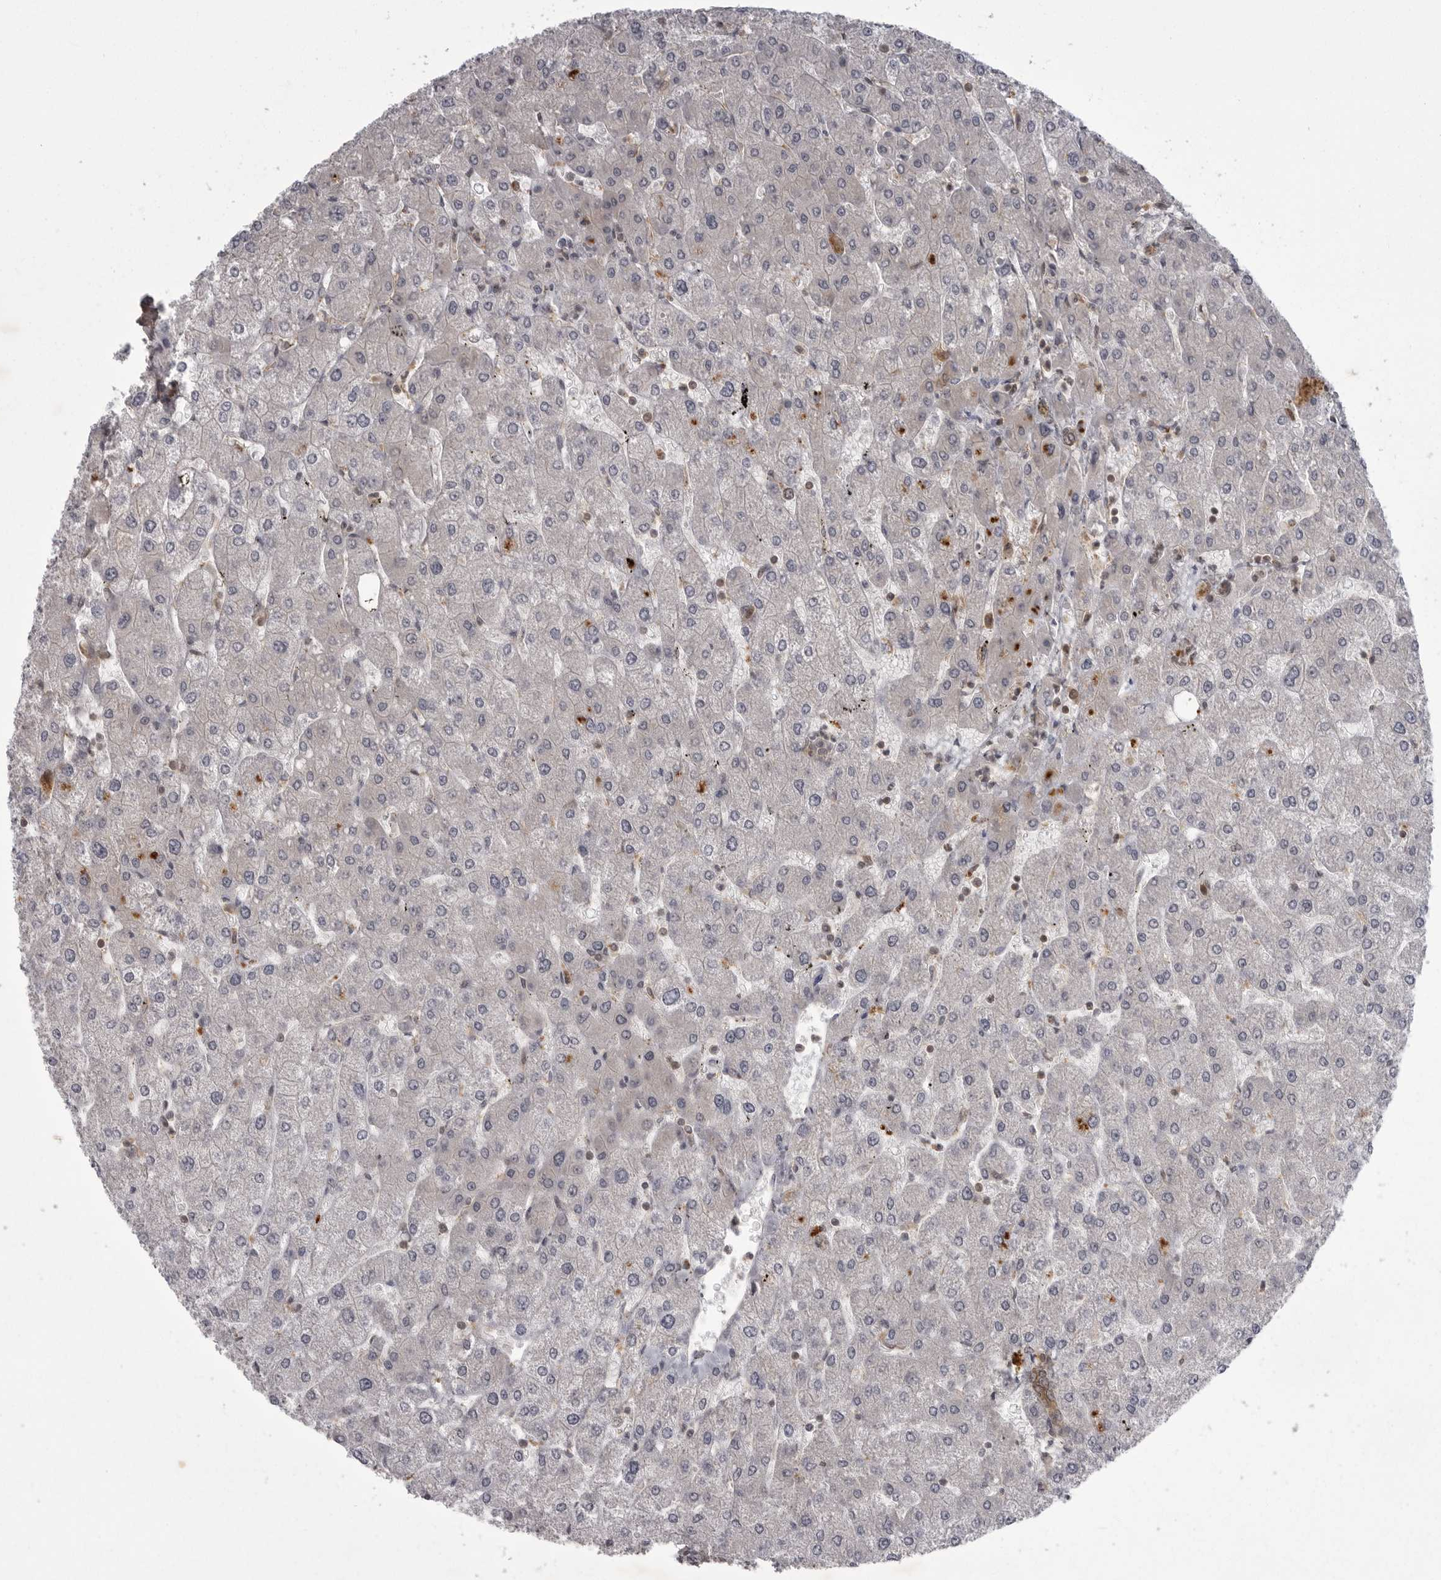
{"staining": {"intensity": "moderate", "quantity": ">75%", "location": "cytoplasmic/membranous"}, "tissue": "liver", "cell_type": "Cholangiocytes", "image_type": "normal", "snomed": [{"axis": "morphology", "description": "Normal tissue, NOS"}, {"axis": "topography", "description": "Liver"}], "caption": "This image reveals IHC staining of normal human liver, with medium moderate cytoplasmic/membranous positivity in approximately >75% of cholangiocytes.", "gene": "STK24", "patient": {"sex": "male", "age": 55}}